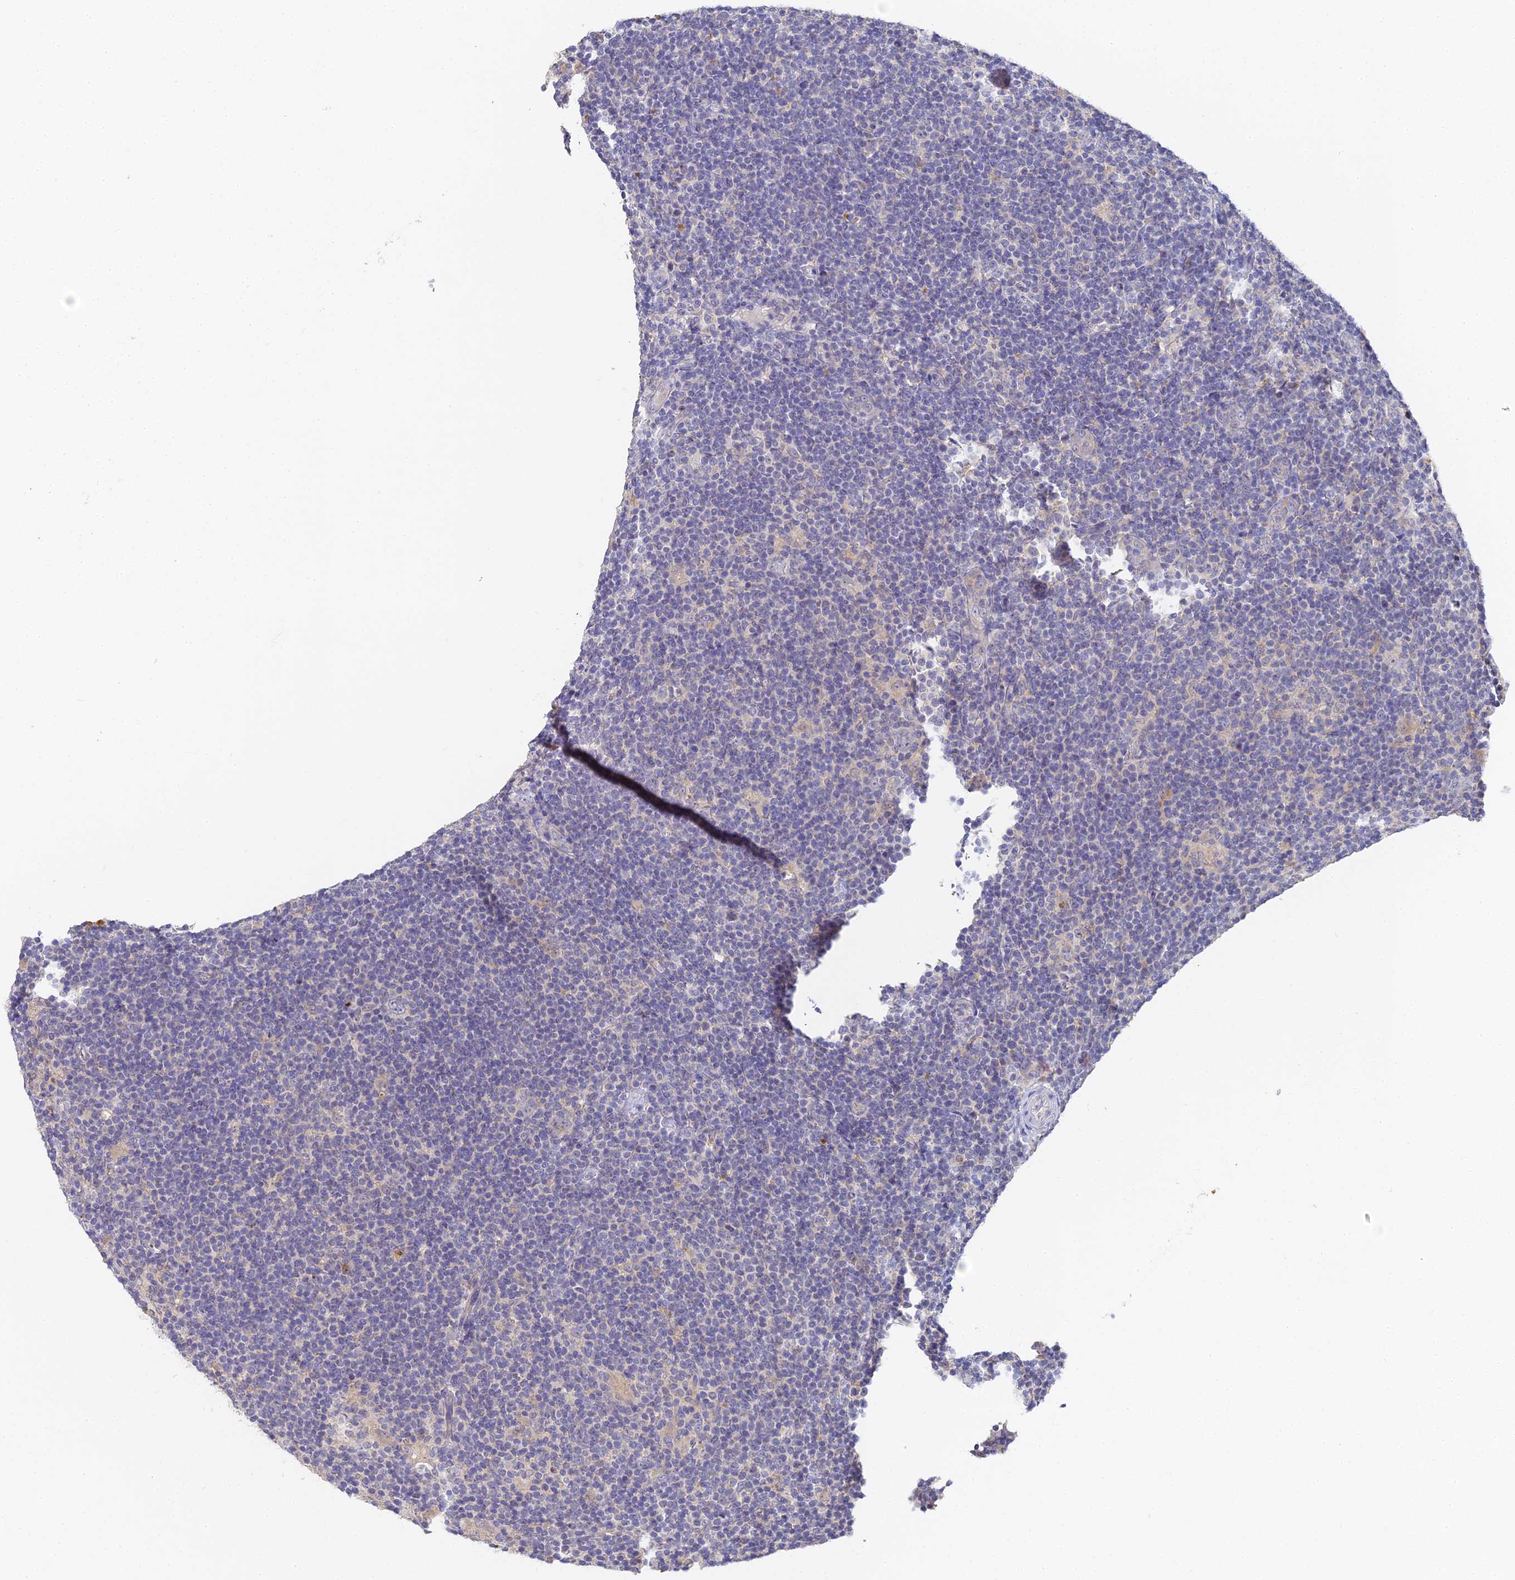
{"staining": {"intensity": "negative", "quantity": "none", "location": "none"}, "tissue": "lymphoma", "cell_type": "Tumor cells", "image_type": "cancer", "snomed": [{"axis": "morphology", "description": "Hodgkin's disease, NOS"}, {"axis": "topography", "description": "Lymph node"}], "caption": "An immunohistochemistry micrograph of lymphoma is shown. There is no staining in tumor cells of lymphoma. (DAB immunohistochemistry with hematoxylin counter stain).", "gene": "DONSON", "patient": {"sex": "female", "age": 57}}